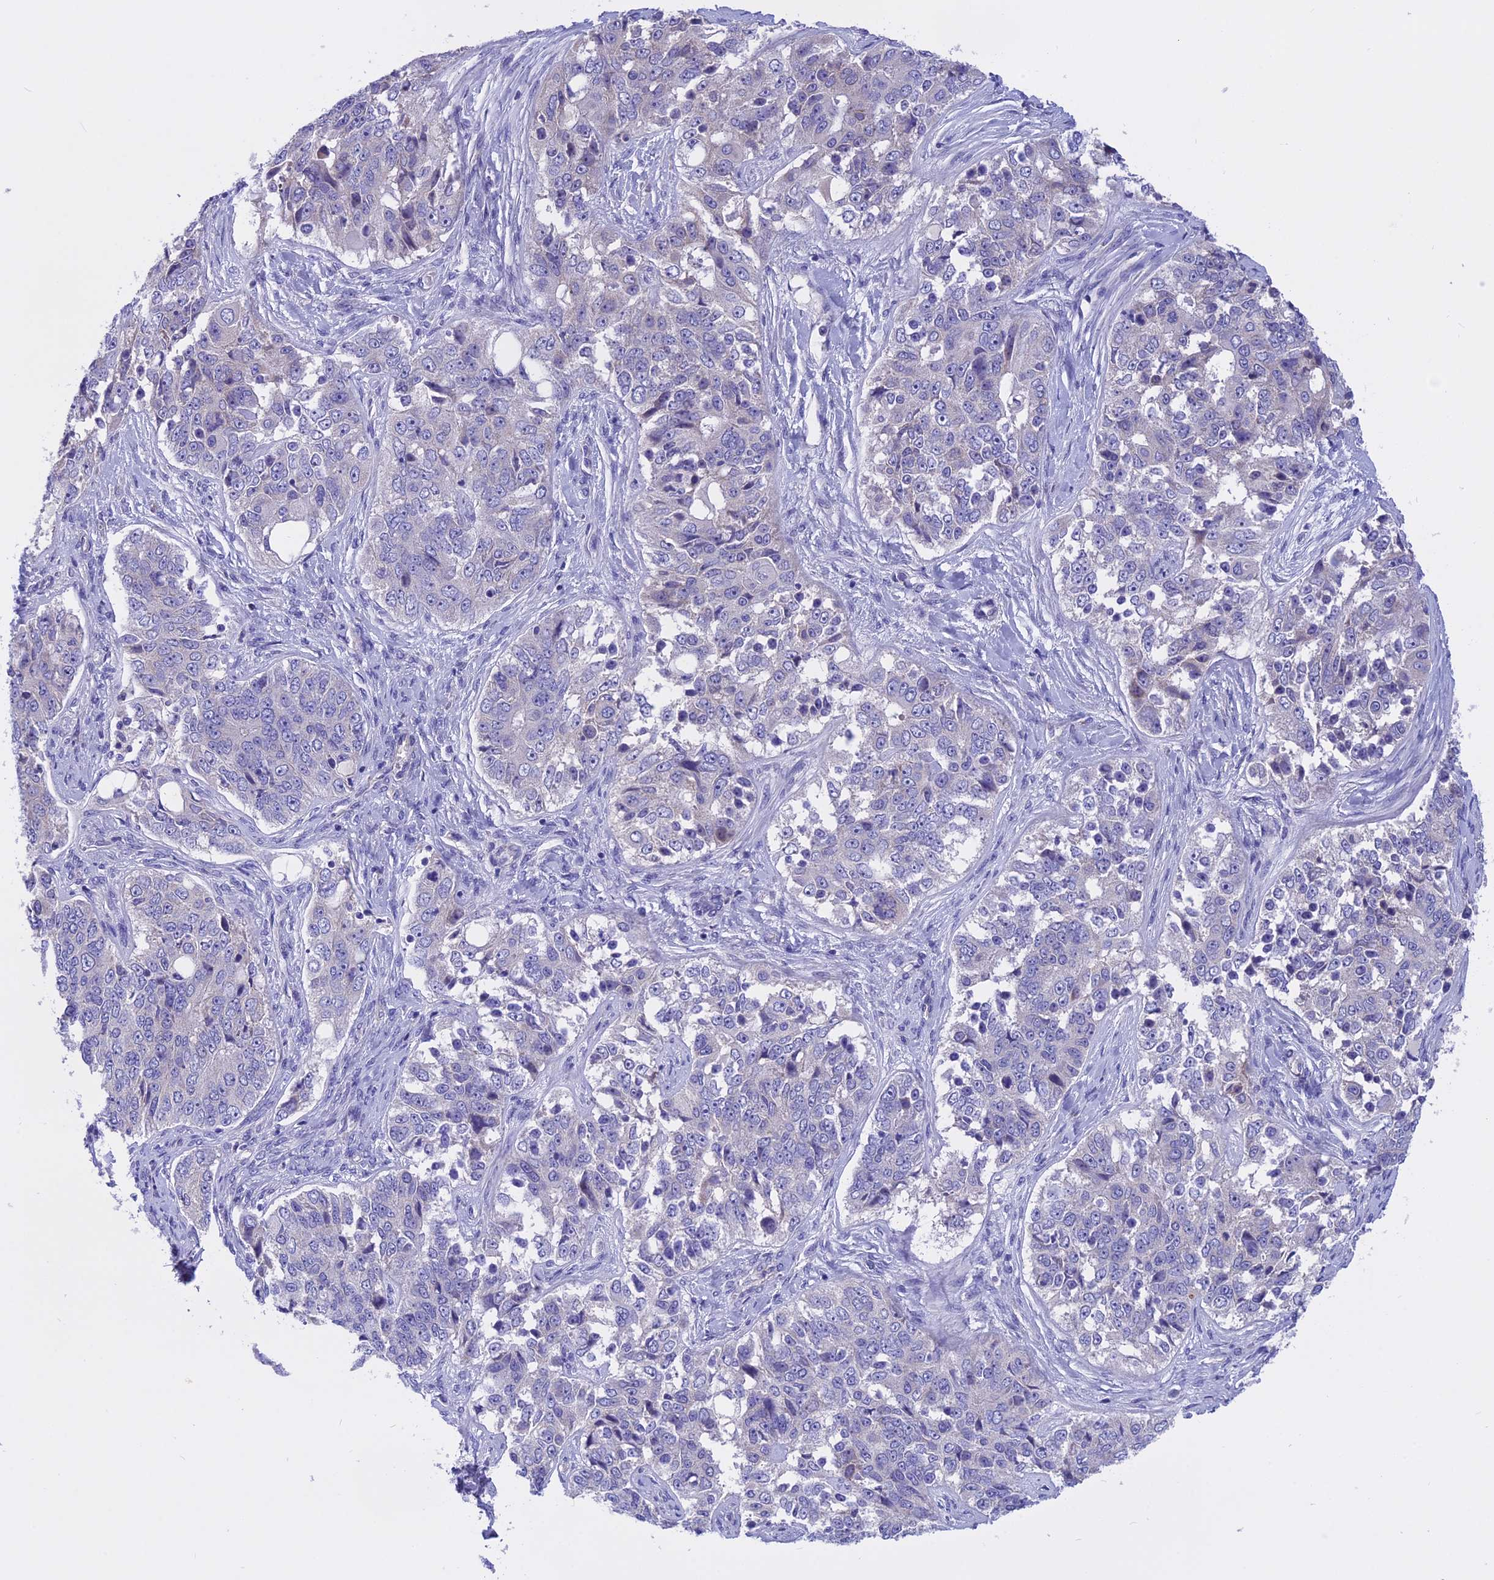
{"staining": {"intensity": "negative", "quantity": "none", "location": "none"}, "tissue": "ovarian cancer", "cell_type": "Tumor cells", "image_type": "cancer", "snomed": [{"axis": "morphology", "description": "Carcinoma, endometroid"}, {"axis": "topography", "description": "Ovary"}], "caption": "This is an IHC photomicrograph of ovarian cancer. There is no staining in tumor cells.", "gene": "TMEM138", "patient": {"sex": "female", "age": 51}}